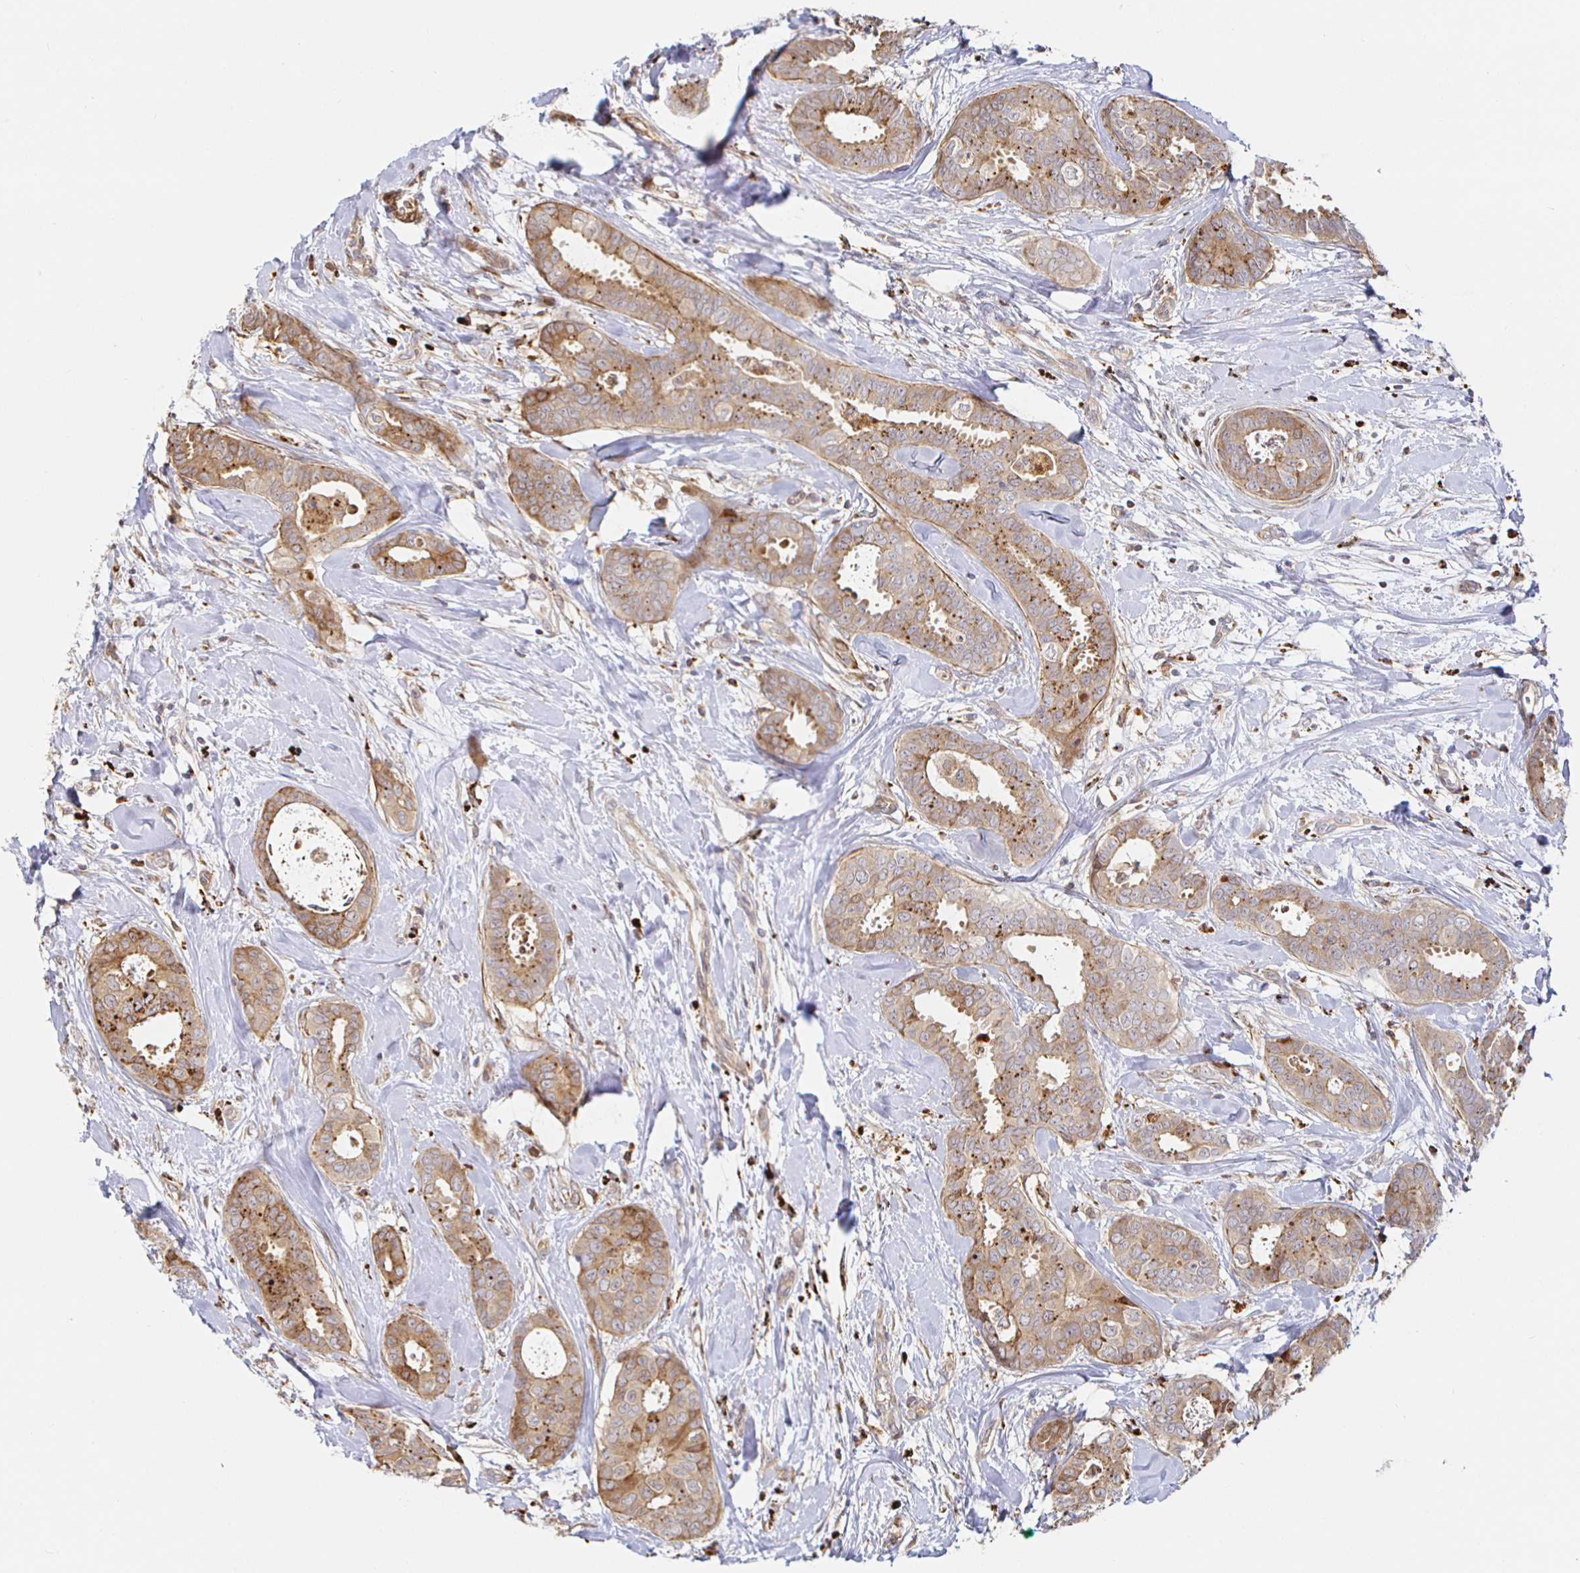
{"staining": {"intensity": "moderate", "quantity": "25%-75%", "location": "cytoplasmic/membranous"}, "tissue": "breast cancer", "cell_type": "Tumor cells", "image_type": "cancer", "snomed": [{"axis": "morphology", "description": "Duct carcinoma"}, {"axis": "topography", "description": "Breast"}], "caption": "Protein analysis of breast infiltrating ductal carcinoma tissue exhibits moderate cytoplasmic/membranous positivity in approximately 25%-75% of tumor cells.", "gene": "STRAP", "patient": {"sex": "female", "age": 45}}